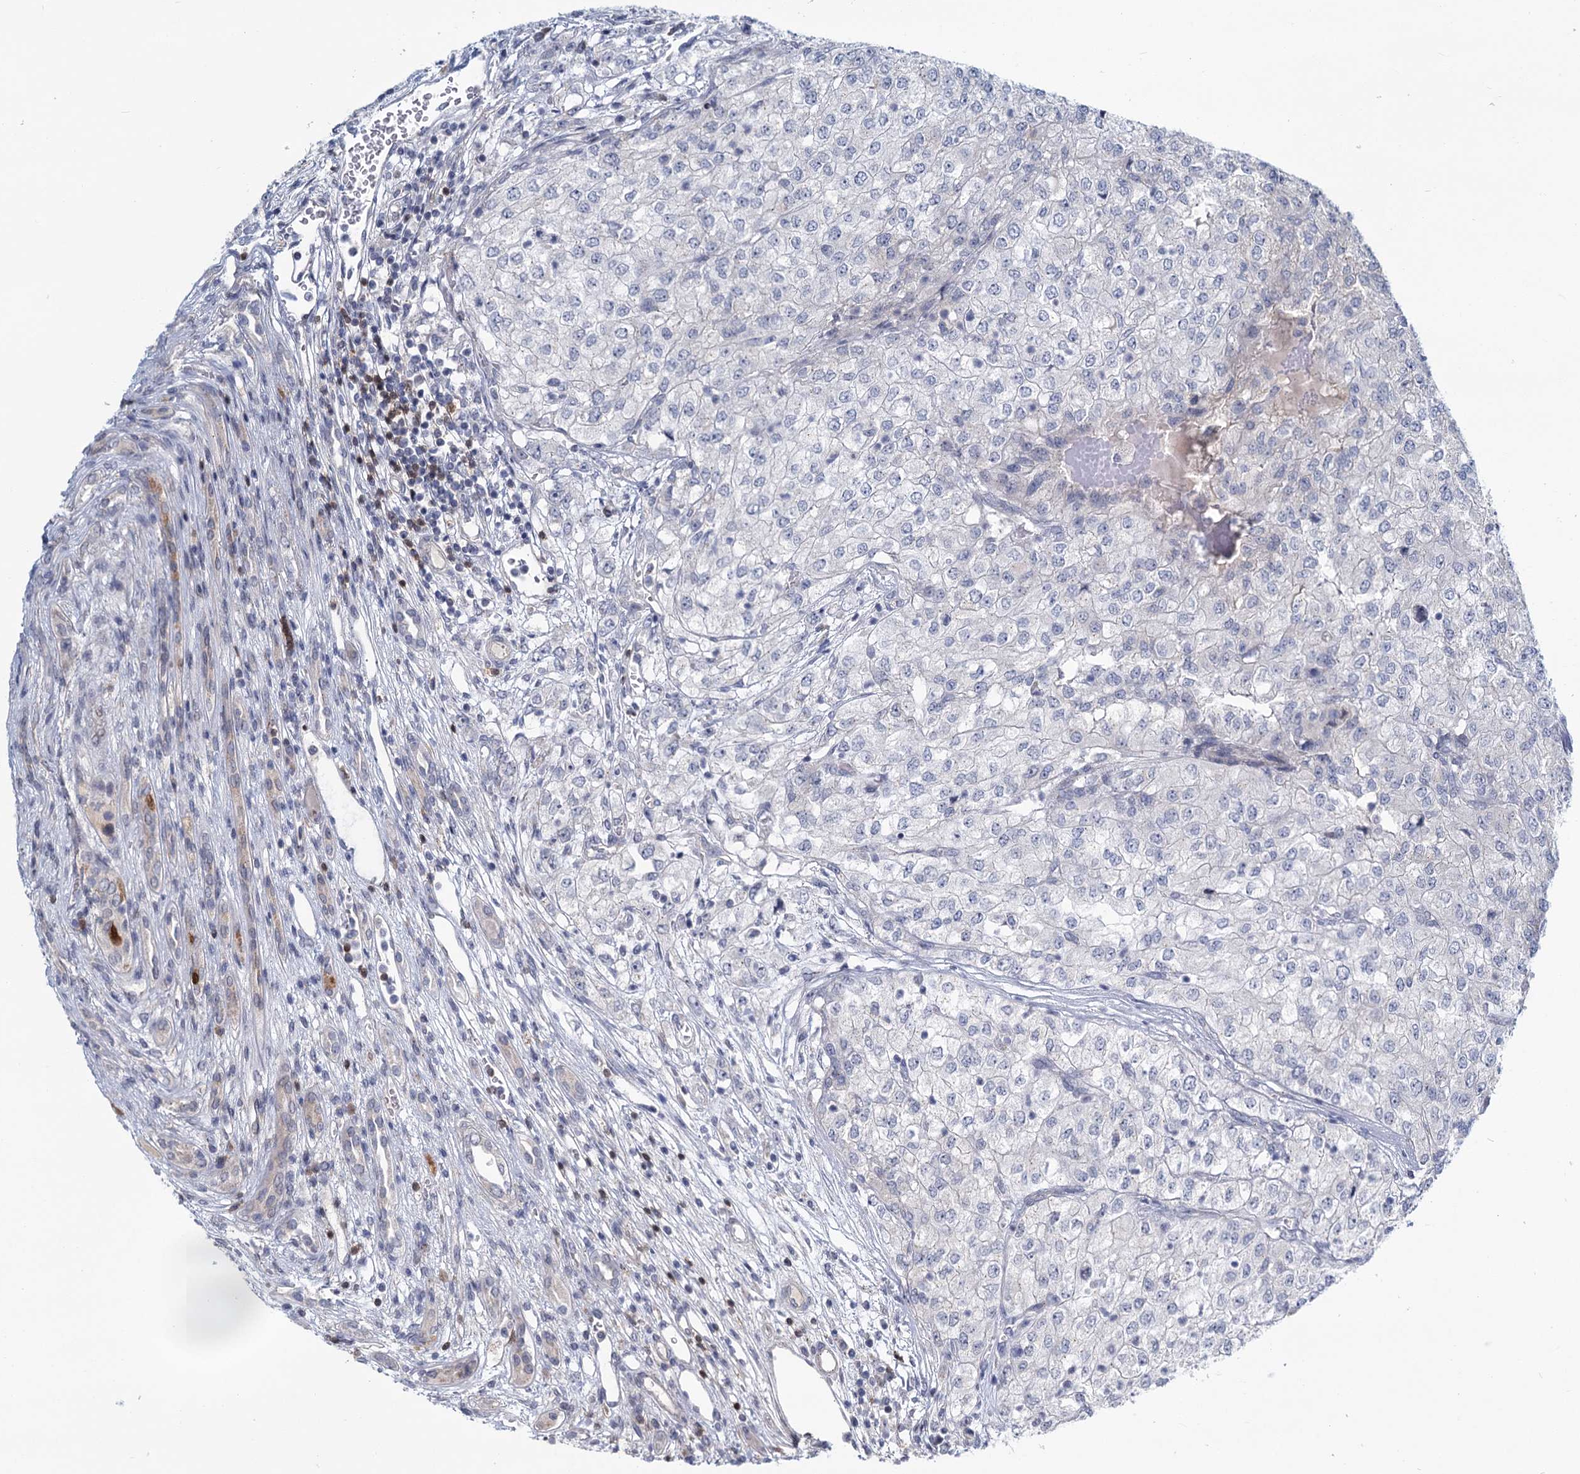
{"staining": {"intensity": "negative", "quantity": "none", "location": "none"}, "tissue": "renal cancer", "cell_type": "Tumor cells", "image_type": "cancer", "snomed": [{"axis": "morphology", "description": "Adenocarcinoma, NOS"}, {"axis": "topography", "description": "Kidney"}], "caption": "Immunohistochemical staining of human renal adenocarcinoma displays no significant staining in tumor cells. (DAB IHC visualized using brightfield microscopy, high magnification).", "gene": "STAP1", "patient": {"sex": "female", "age": 54}}